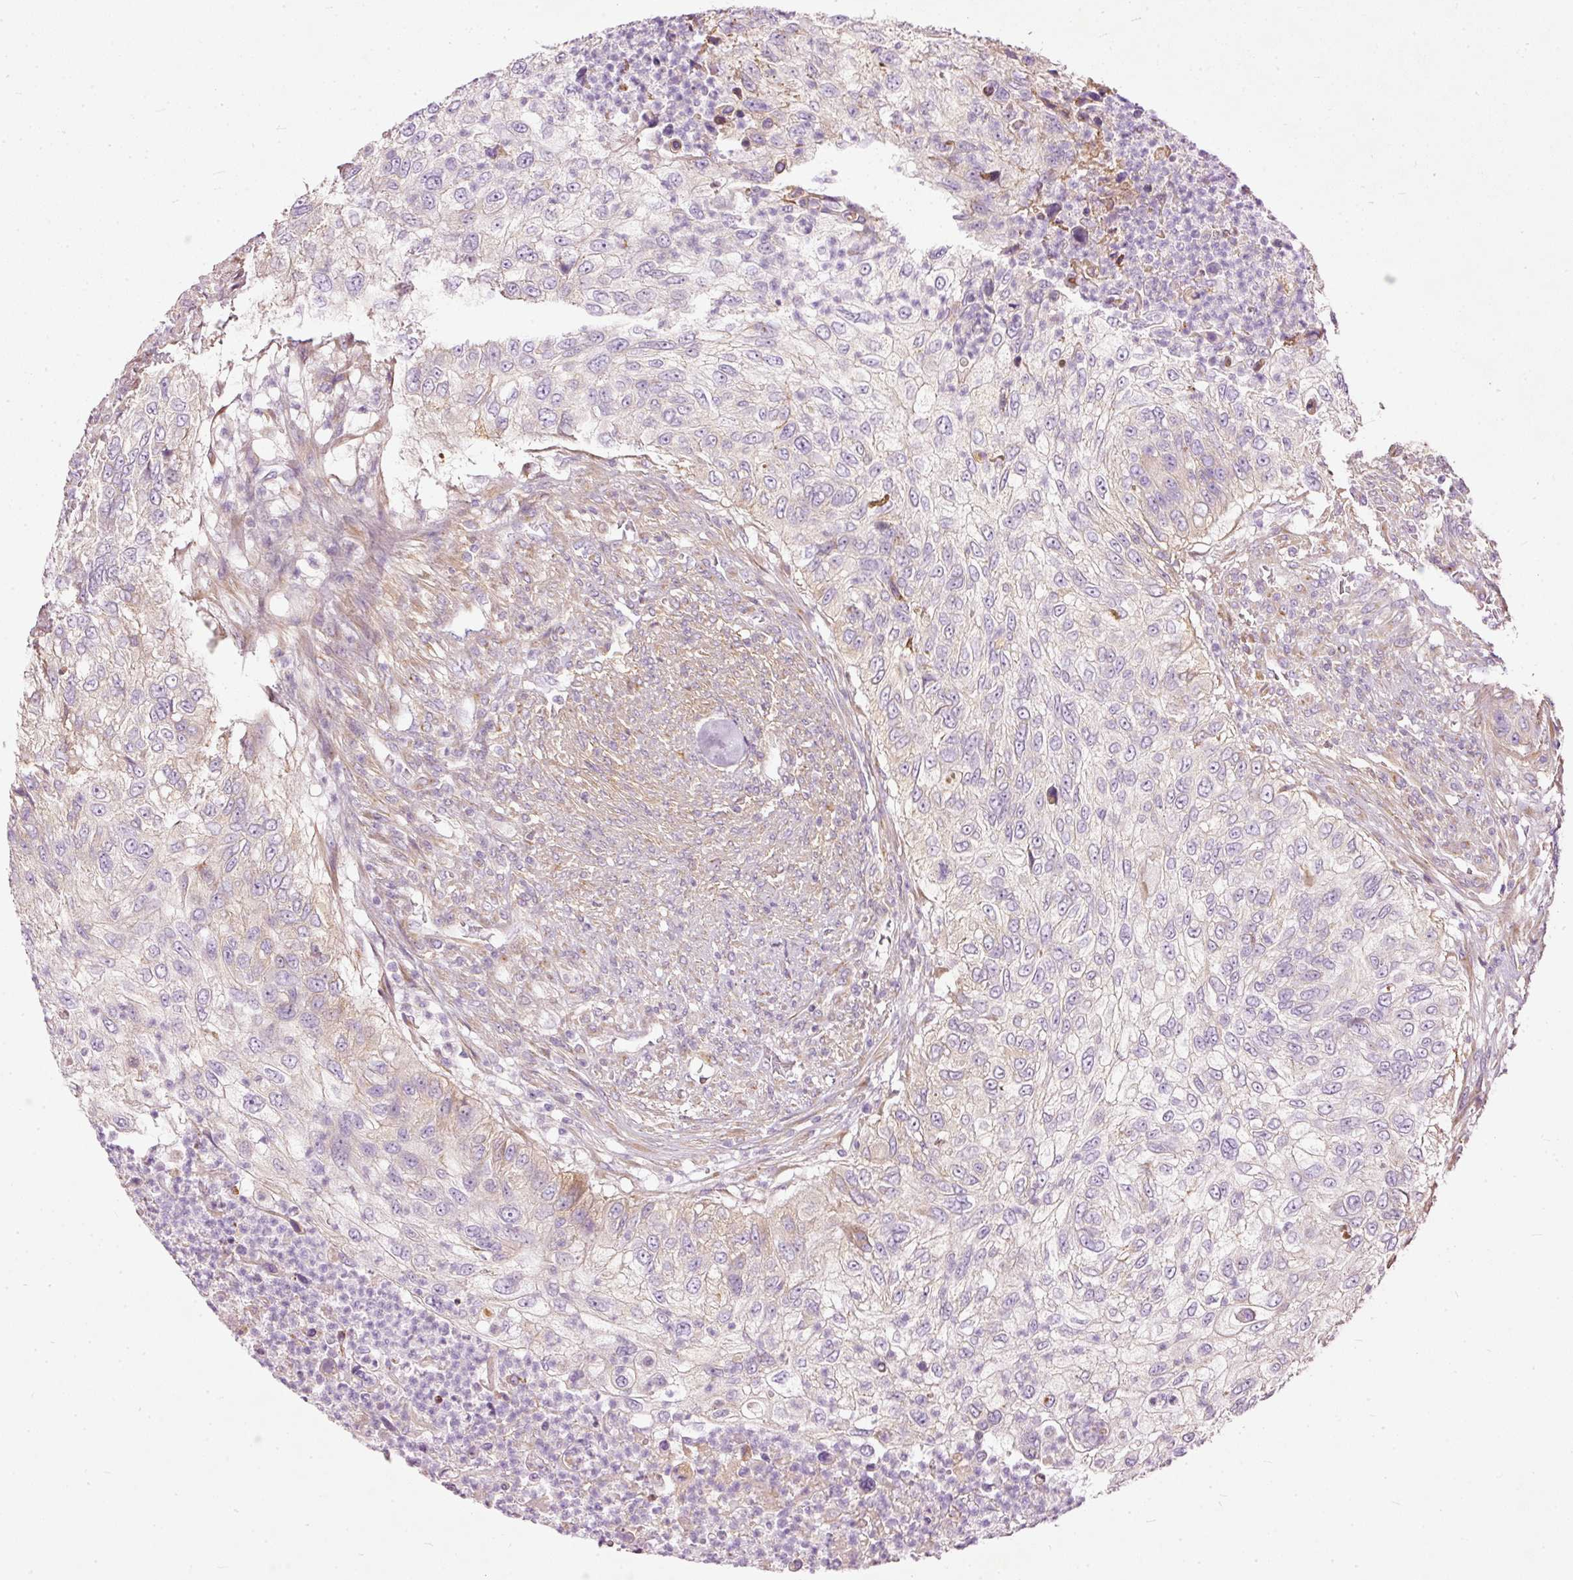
{"staining": {"intensity": "negative", "quantity": "none", "location": "none"}, "tissue": "urothelial cancer", "cell_type": "Tumor cells", "image_type": "cancer", "snomed": [{"axis": "morphology", "description": "Urothelial carcinoma, High grade"}, {"axis": "topography", "description": "Urinary bladder"}], "caption": "This is an IHC micrograph of human urothelial carcinoma (high-grade). There is no staining in tumor cells.", "gene": "PAQR9", "patient": {"sex": "female", "age": 60}}